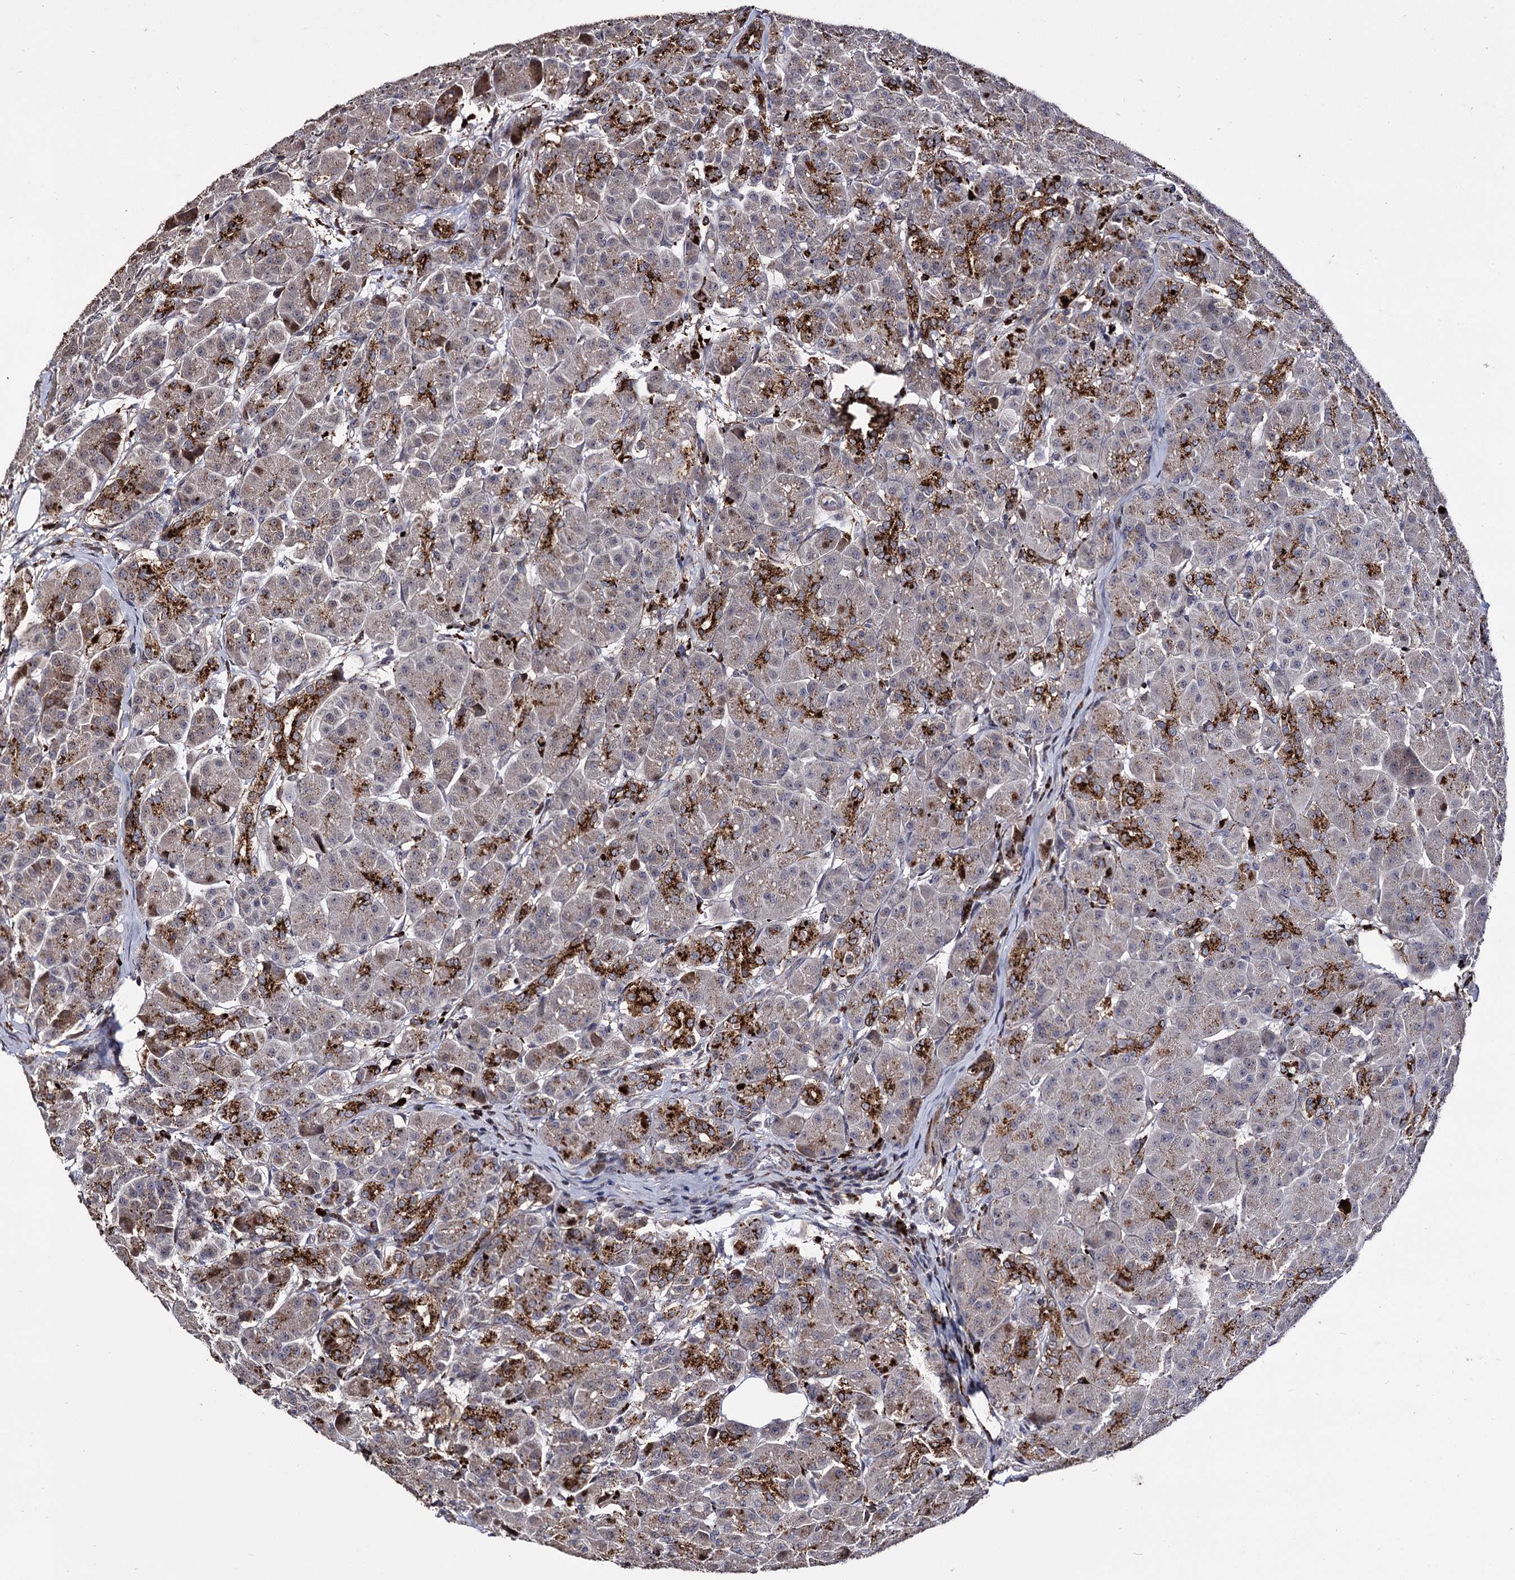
{"staining": {"intensity": "strong", "quantity": "25%-75%", "location": "cytoplasmic/membranous,nuclear"}, "tissue": "pancreas", "cell_type": "Exocrine glandular cells", "image_type": "normal", "snomed": [{"axis": "morphology", "description": "Normal tissue, NOS"}, {"axis": "topography", "description": "Pancreas"}], "caption": "The micrograph shows staining of benign pancreas, revealing strong cytoplasmic/membranous,nuclear protein positivity (brown color) within exocrine glandular cells. (brown staining indicates protein expression, while blue staining denotes nuclei).", "gene": "MICAL2", "patient": {"sex": "male", "age": 63}}